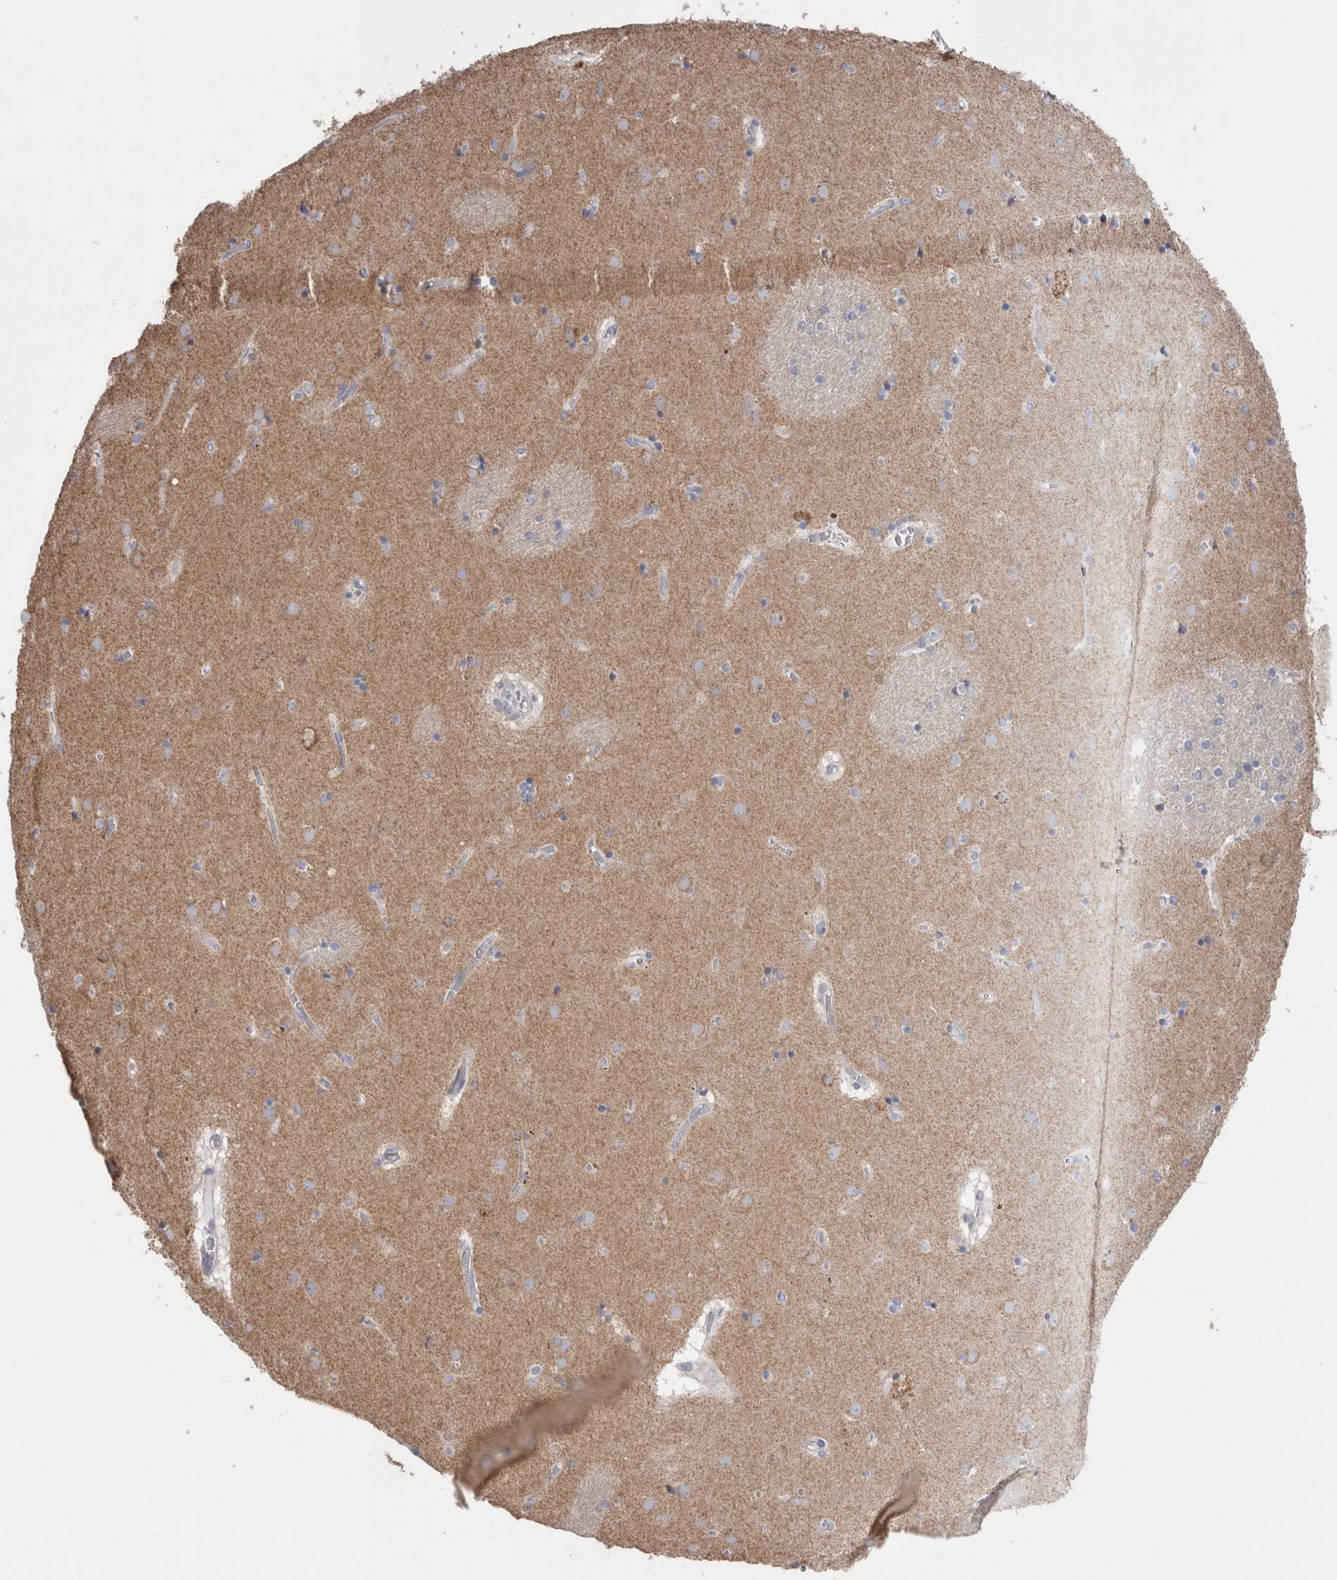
{"staining": {"intensity": "negative", "quantity": "none", "location": "none"}, "tissue": "caudate", "cell_type": "Glial cells", "image_type": "normal", "snomed": [{"axis": "morphology", "description": "Normal tissue, NOS"}, {"axis": "topography", "description": "Lateral ventricle wall"}], "caption": "Immunohistochemical staining of unremarkable caudate exhibits no significant staining in glial cells. Nuclei are stained in blue.", "gene": "GDAP1", "patient": {"sex": "male", "age": 70}}